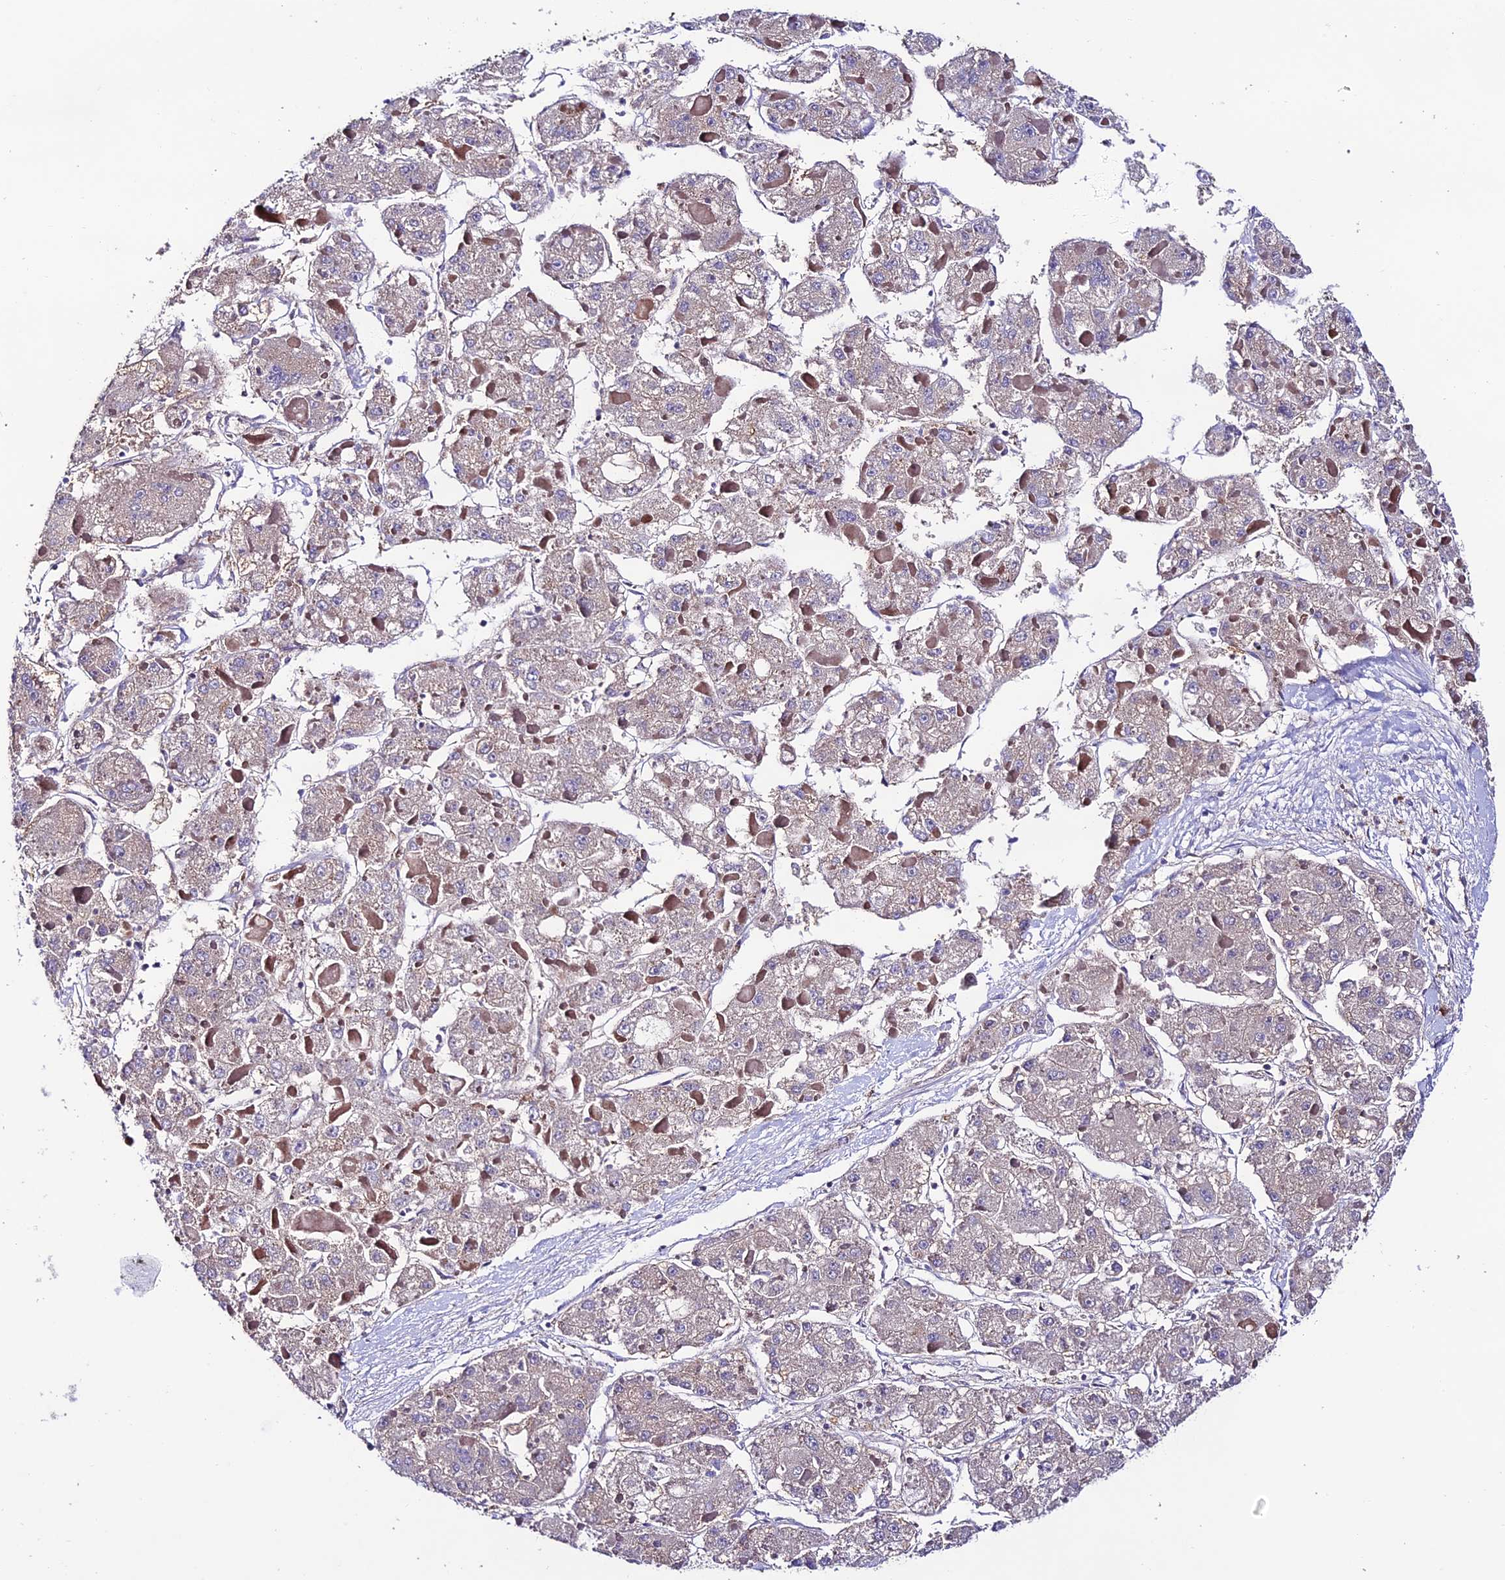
{"staining": {"intensity": "negative", "quantity": "none", "location": "none"}, "tissue": "liver cancer", "cell_type": "Tumor cells", "image_type": "cancer", "snomed": [{"axis": "morphology", "description": "Carcinoma, Hepatocellular, NOS"}, {"axis": "topography", "description": "Liver"}], "caption": "Liver cancer (hepatocellular carcinoma) stained for a protein using immunohistochemistry (IHC) demonstrates no expression tumor cells.", "gene": "BRME1", "patient": {"sex": "female", "age": 73}}